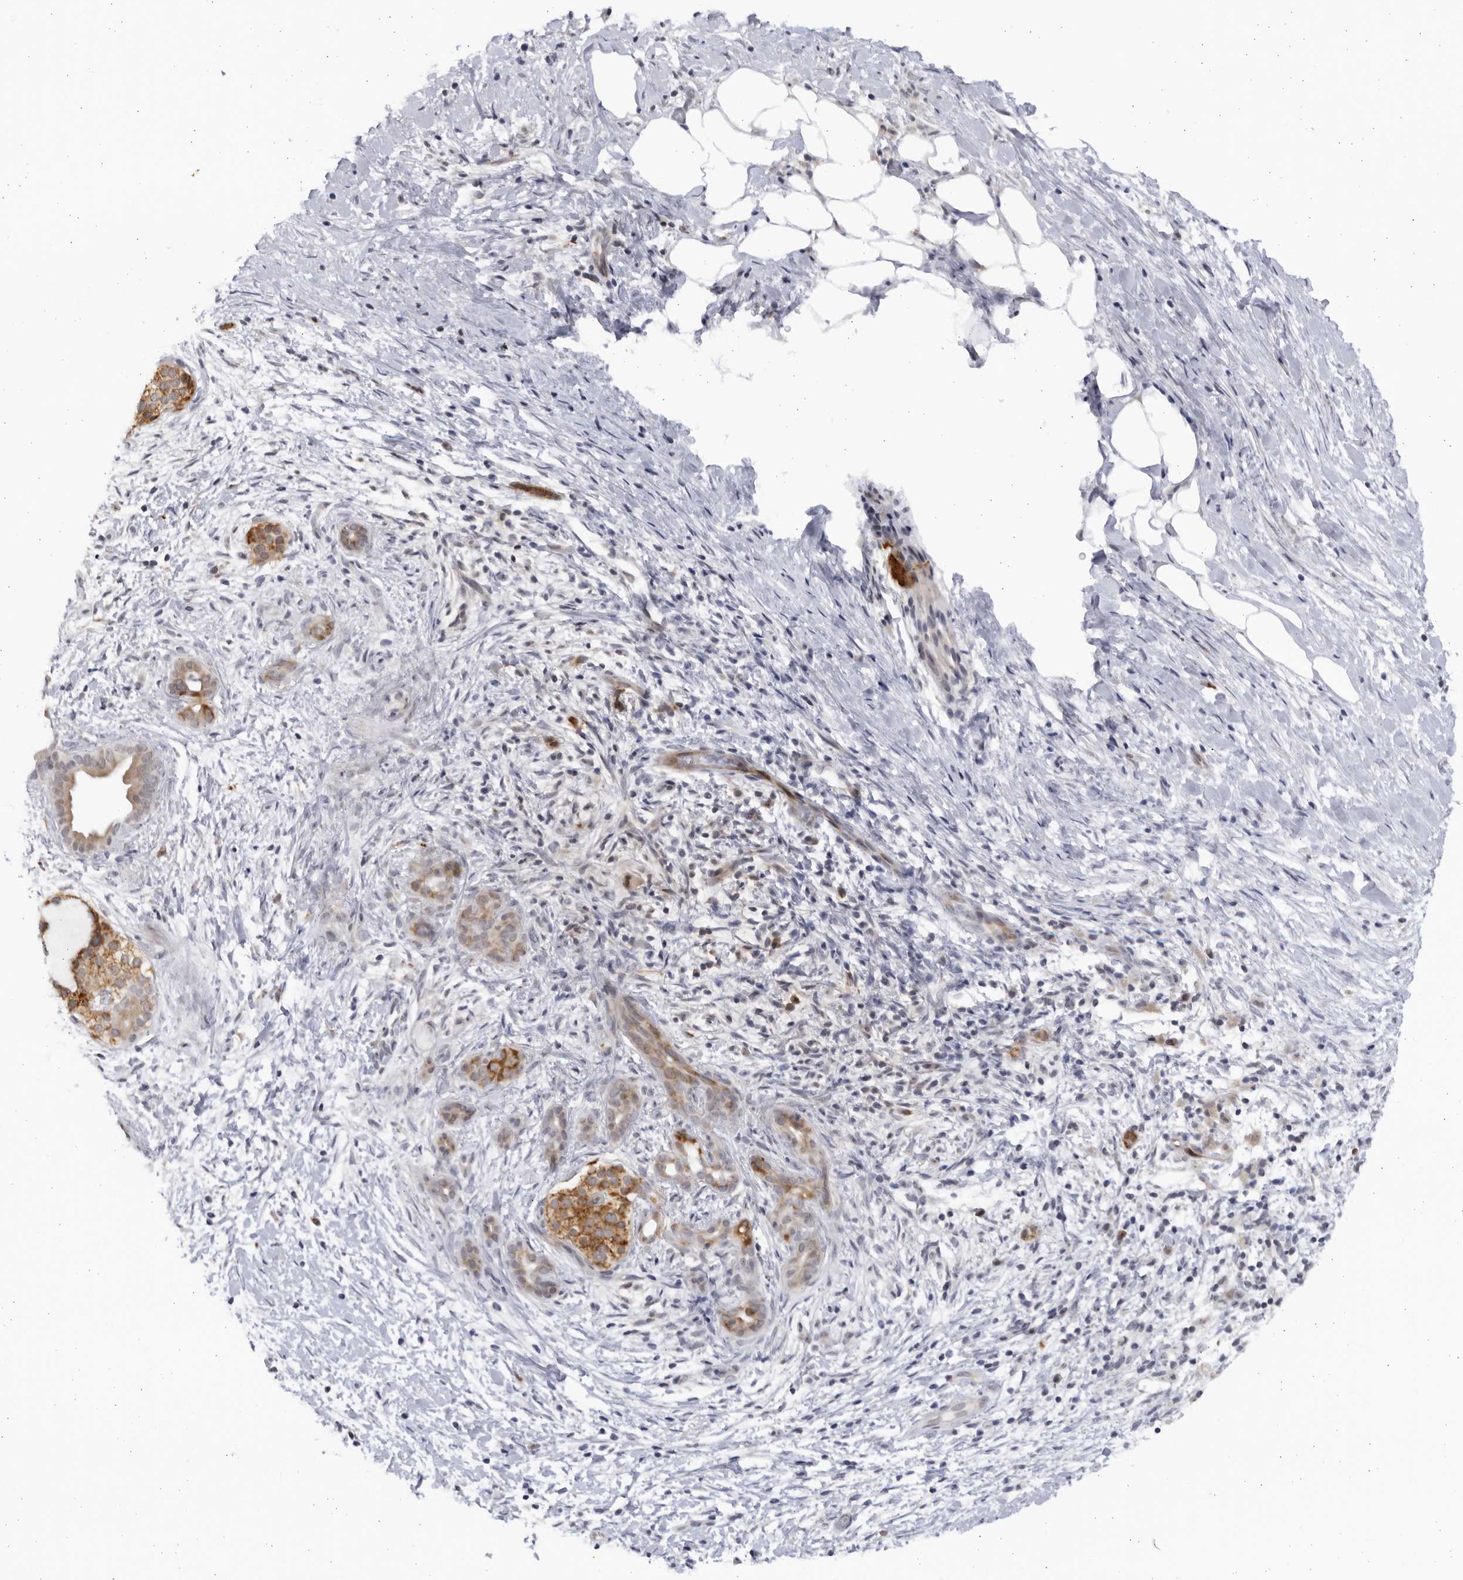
{"staining": {"intensity": "moderate", "quantity": ">75%", "location": "cytoplasmic/membranous"}, "tissue": "pancreatic cancer", "cell_type": "Tumor cells", "image_type": "cancer", "snomed": [{"axis": "morphology", "description": "Adenocarcinoma, NOS"}, {"axis": "topography", "description": "Pancreas"}], "caption": "This is an image of immunohistochemistry staining of pancreatic adenocarcinoma, which shows moderate staining in the cytoplasmic/membranous of tumor cells.", "gene": "SLC25A22", "patient": {"sex": "male", "age": 58}}